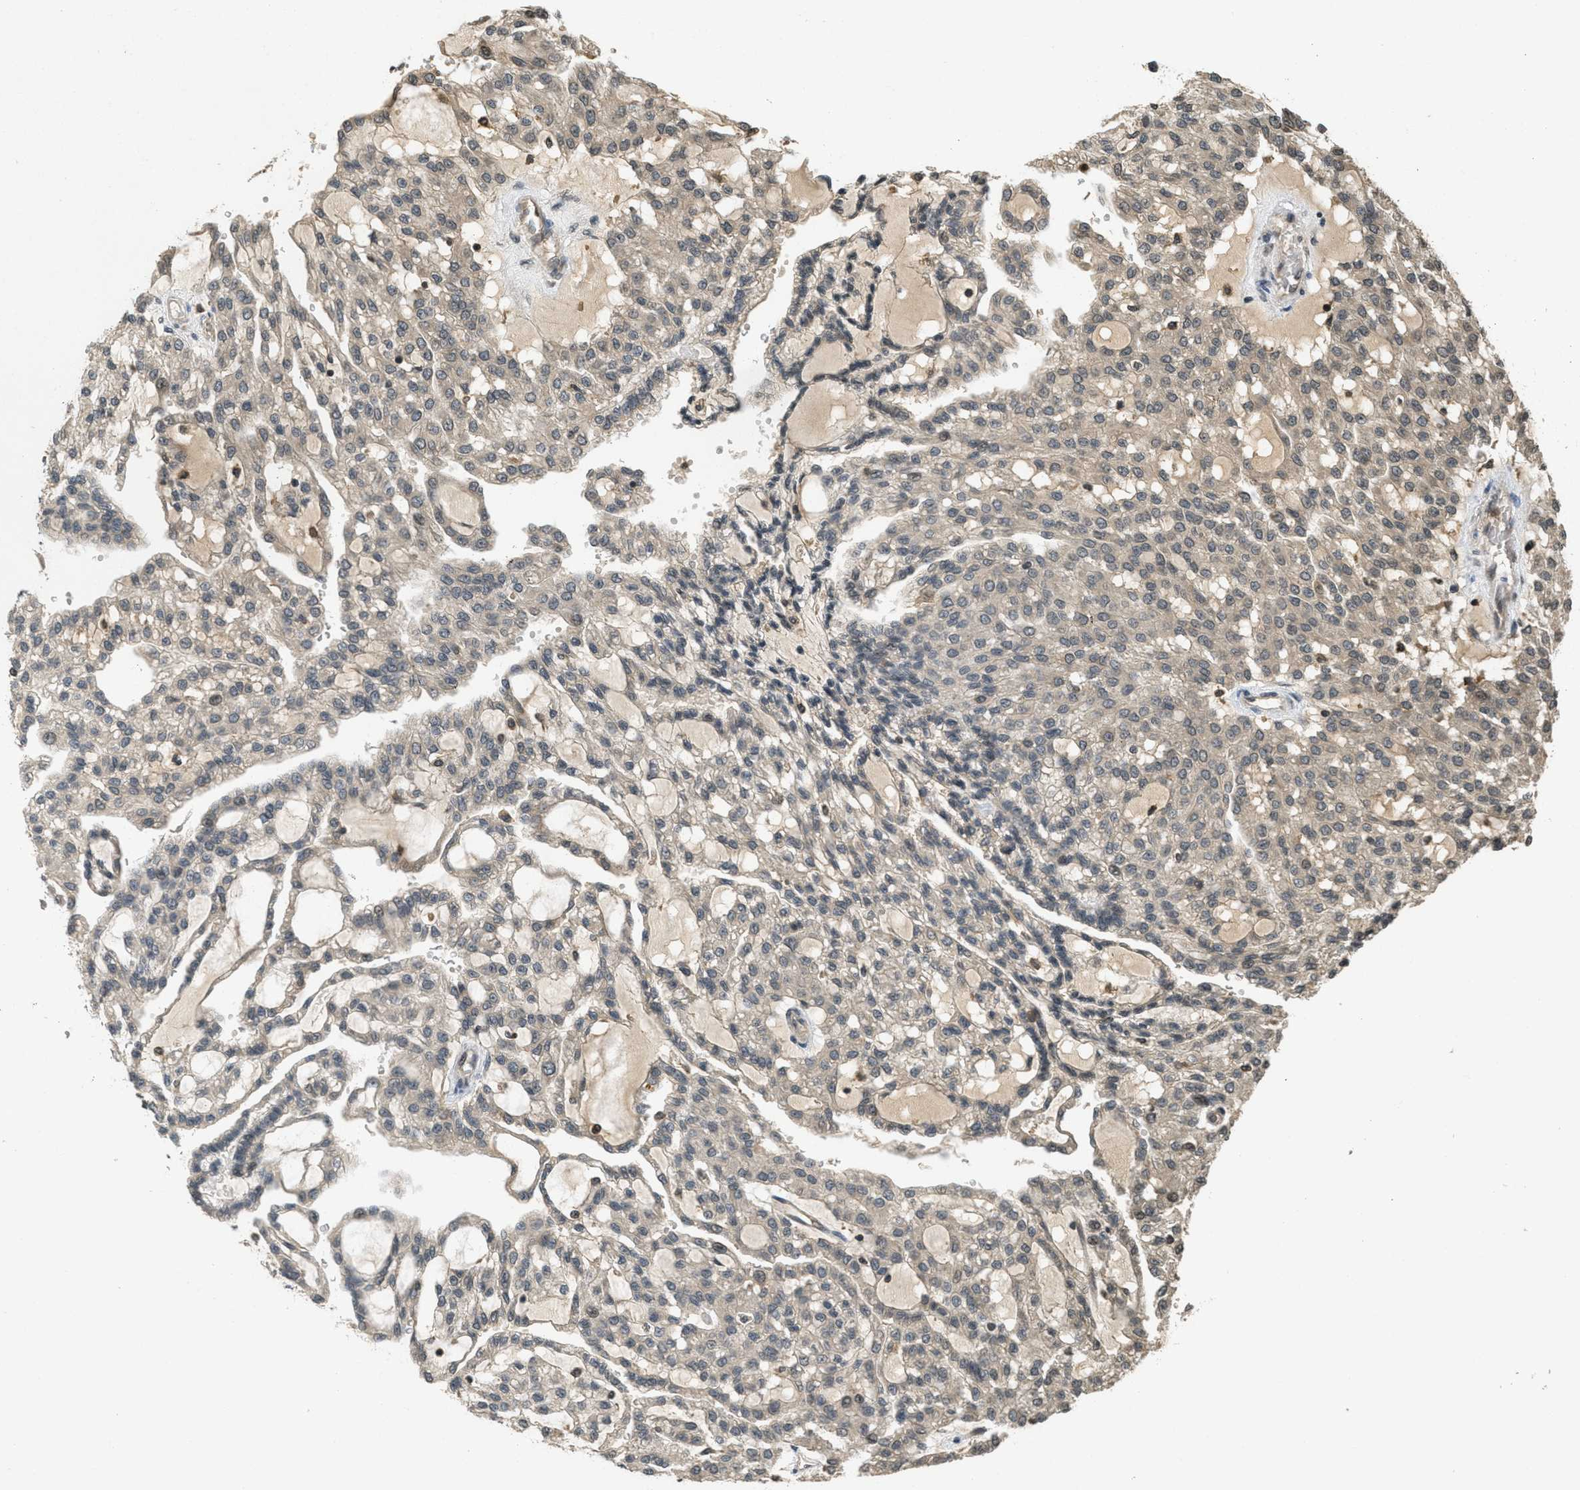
{"staining": {"intensity": "weak", "quantity": ">75%", "location": "cytoplasmic/membranous"}, "tissue": "renal cancer", "cell_type": "Tumor cells", "image_type": "cancer", "snomed": [{"axis": "morphology", "description": "Adenocarcinoma, NOS"}, {"axis": "topography", "description": "Kidney"}], "caption": "About >75% of tumor cells in renal cancer (adenocarcinoma) exhibit weak cytoplasmic/membranous protein expression as visualized by brown immunohistochemical staining.", "gene": "ATG7", "patient": {"sex": "male", "age": 63}}